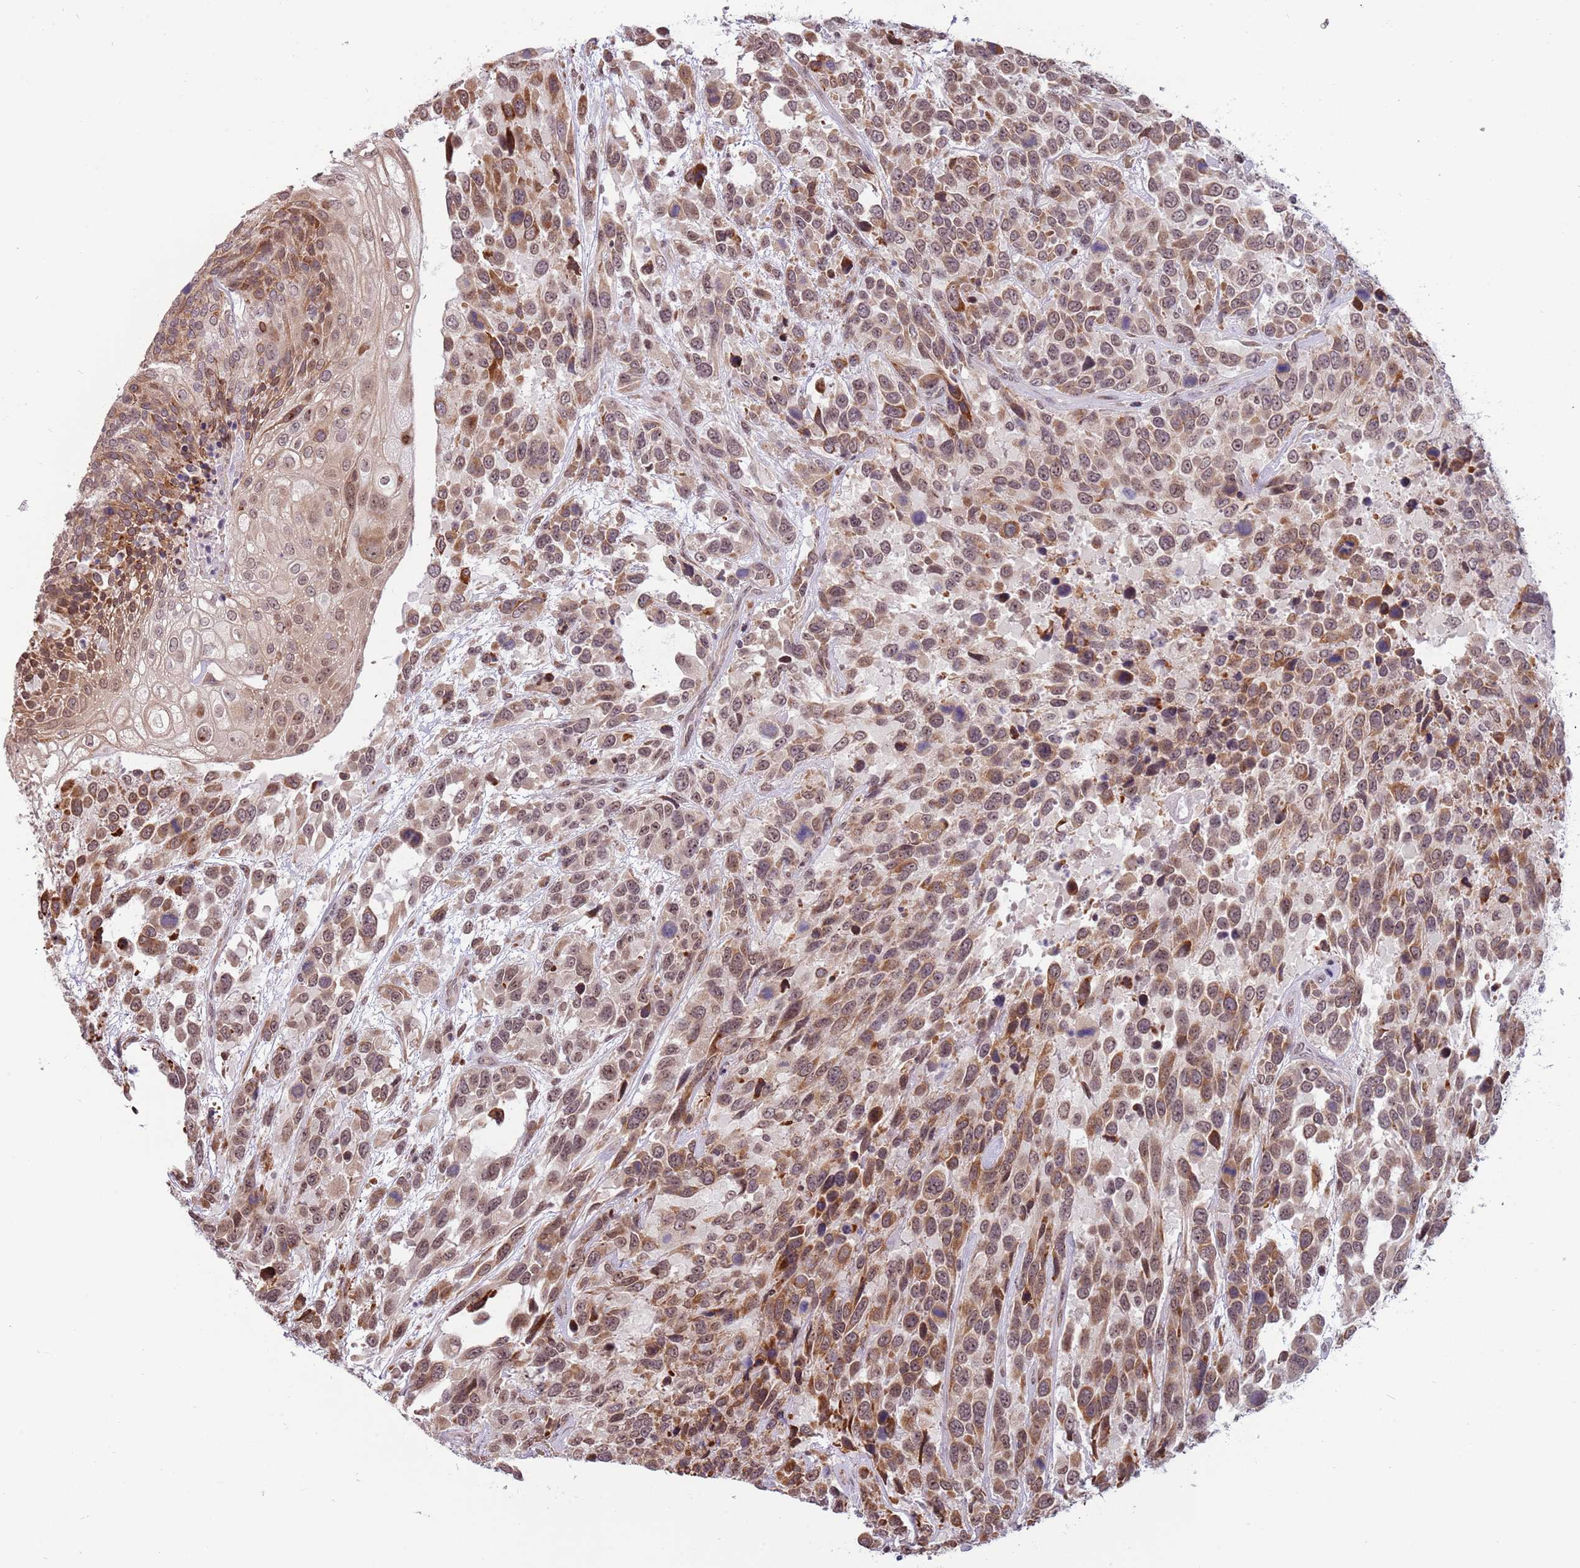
{"staining": {"intensity": "moderate", "quantity": ">75%", "location": "cytoplasmic/membranous,nuclear"}, "tissue": "urothelial cancer", "cell_type": "Tumor cells", "image_type": "cancer", "snomed": [{"axis": "morphology", "description": "Urothelial carcinoma, High grade"}, {"axis": "topography", "description": "Urinary bladder"}], "caption": "About >75% of tumor cells in urothelial carcinoma (high-grade) display moderate cytoplasmic/membranous and nuclear protein expression as visualized by brown immunohistochemical staining.", "gene": "BARD1", "patient": {"sex": "female", "age": 70}}